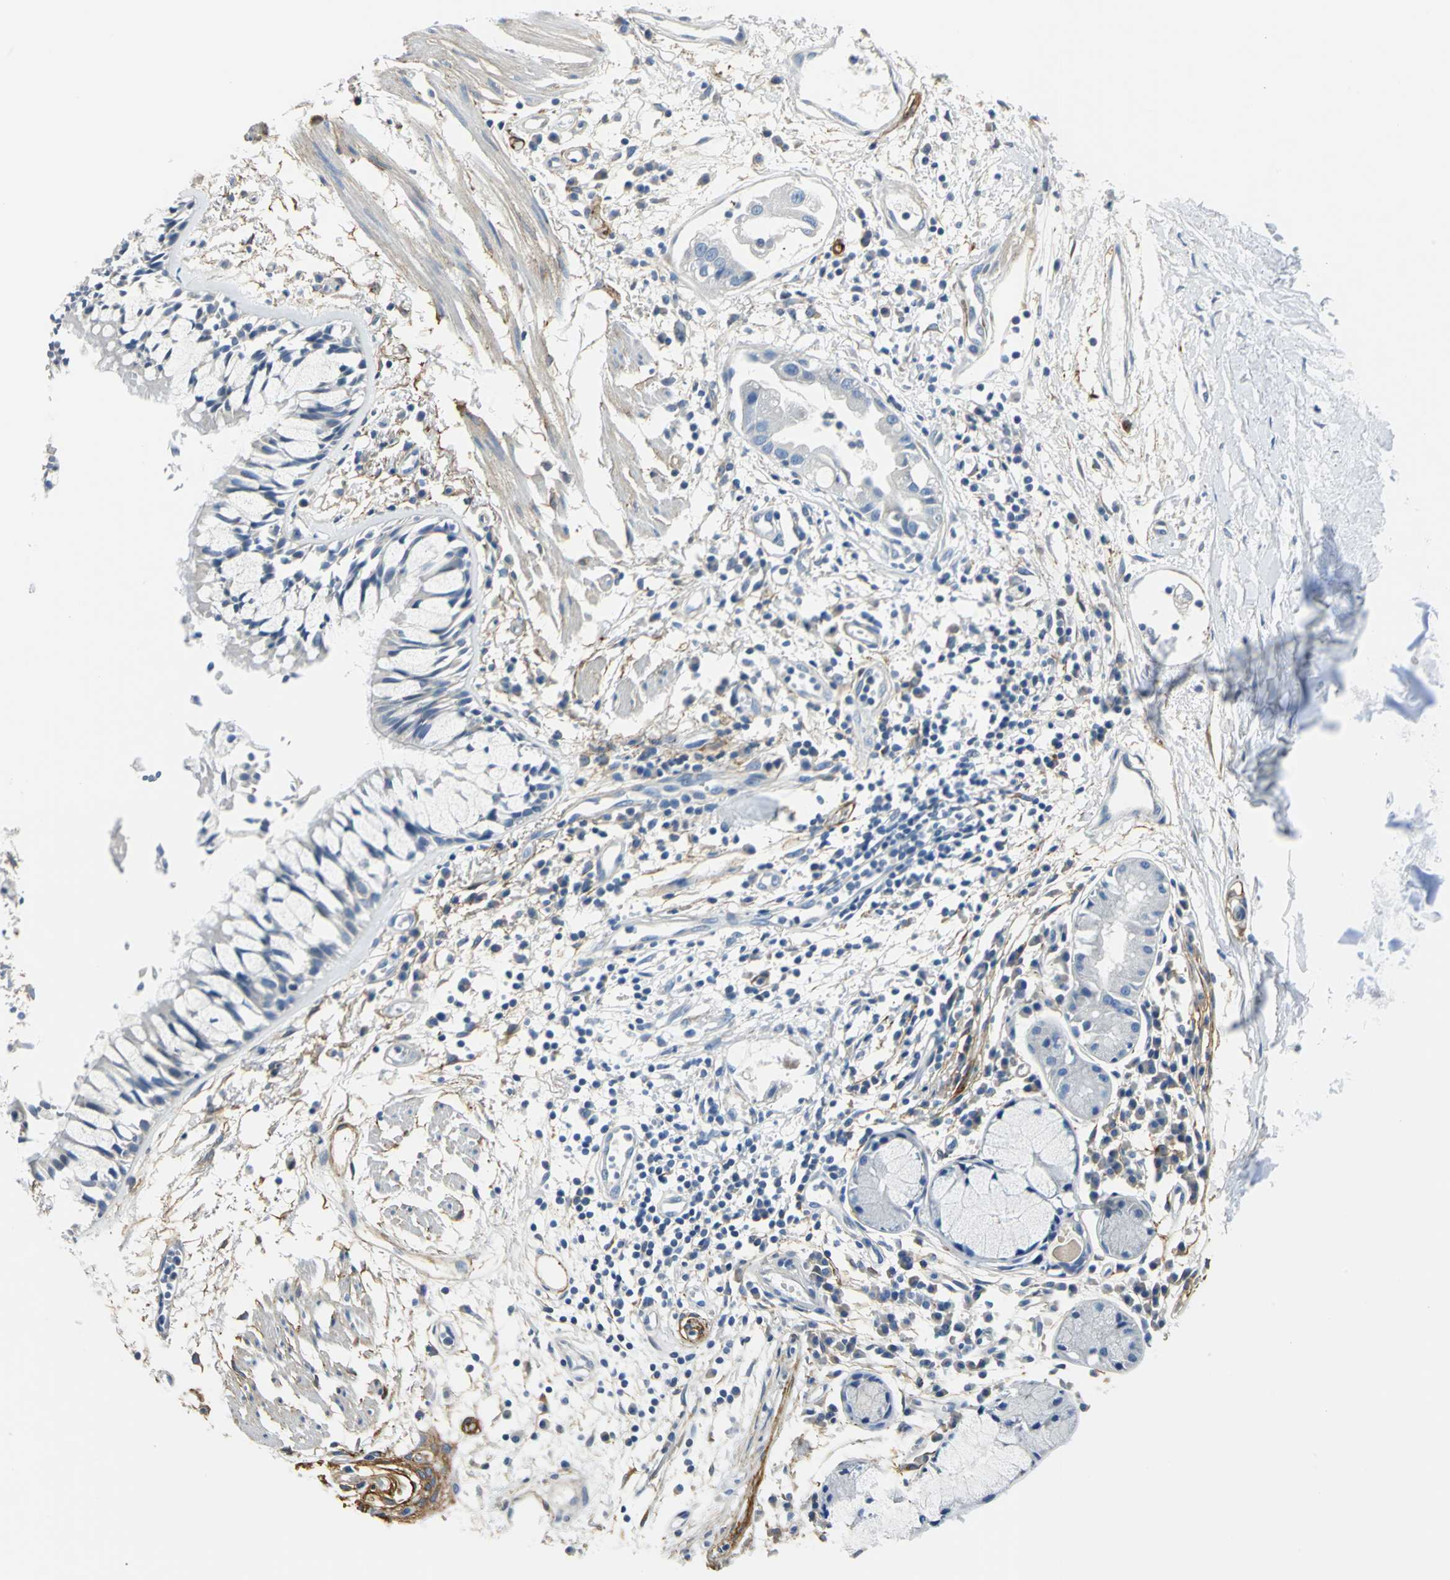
{"staining": {"intensity": "moderate", "quantity": "25%-75%", "location": "cytoplasmic/membranous"}, "tissue": "adipose tissue", "cell_type": "Adipocytes", "image_type": "normal", "snomed": [{"axis": "morphology", "description": "Normal tissue, NOS"}, {"axis": "morphology", "description": "Adenocarcinoma, NOS"}, {"axis": "topography", "description": "Cartilage tissue"}, {"axis": "topography", "description": "Bronchus"}, {"axis": "topography", "description": "Lung"}], "caption": "Adipocytes exhibit medium levels of moderate cytoplasmic/membranous positivity in approximately 25%-75% of cells in unremarkable human adipose tissue. The staining is performed using DAB brown chromogen to label protein expression. The nuclei are counter-stained blue using hematoxylin.", "gene": "AKAP12", "patient": {"sex": "female", "age": 67}}